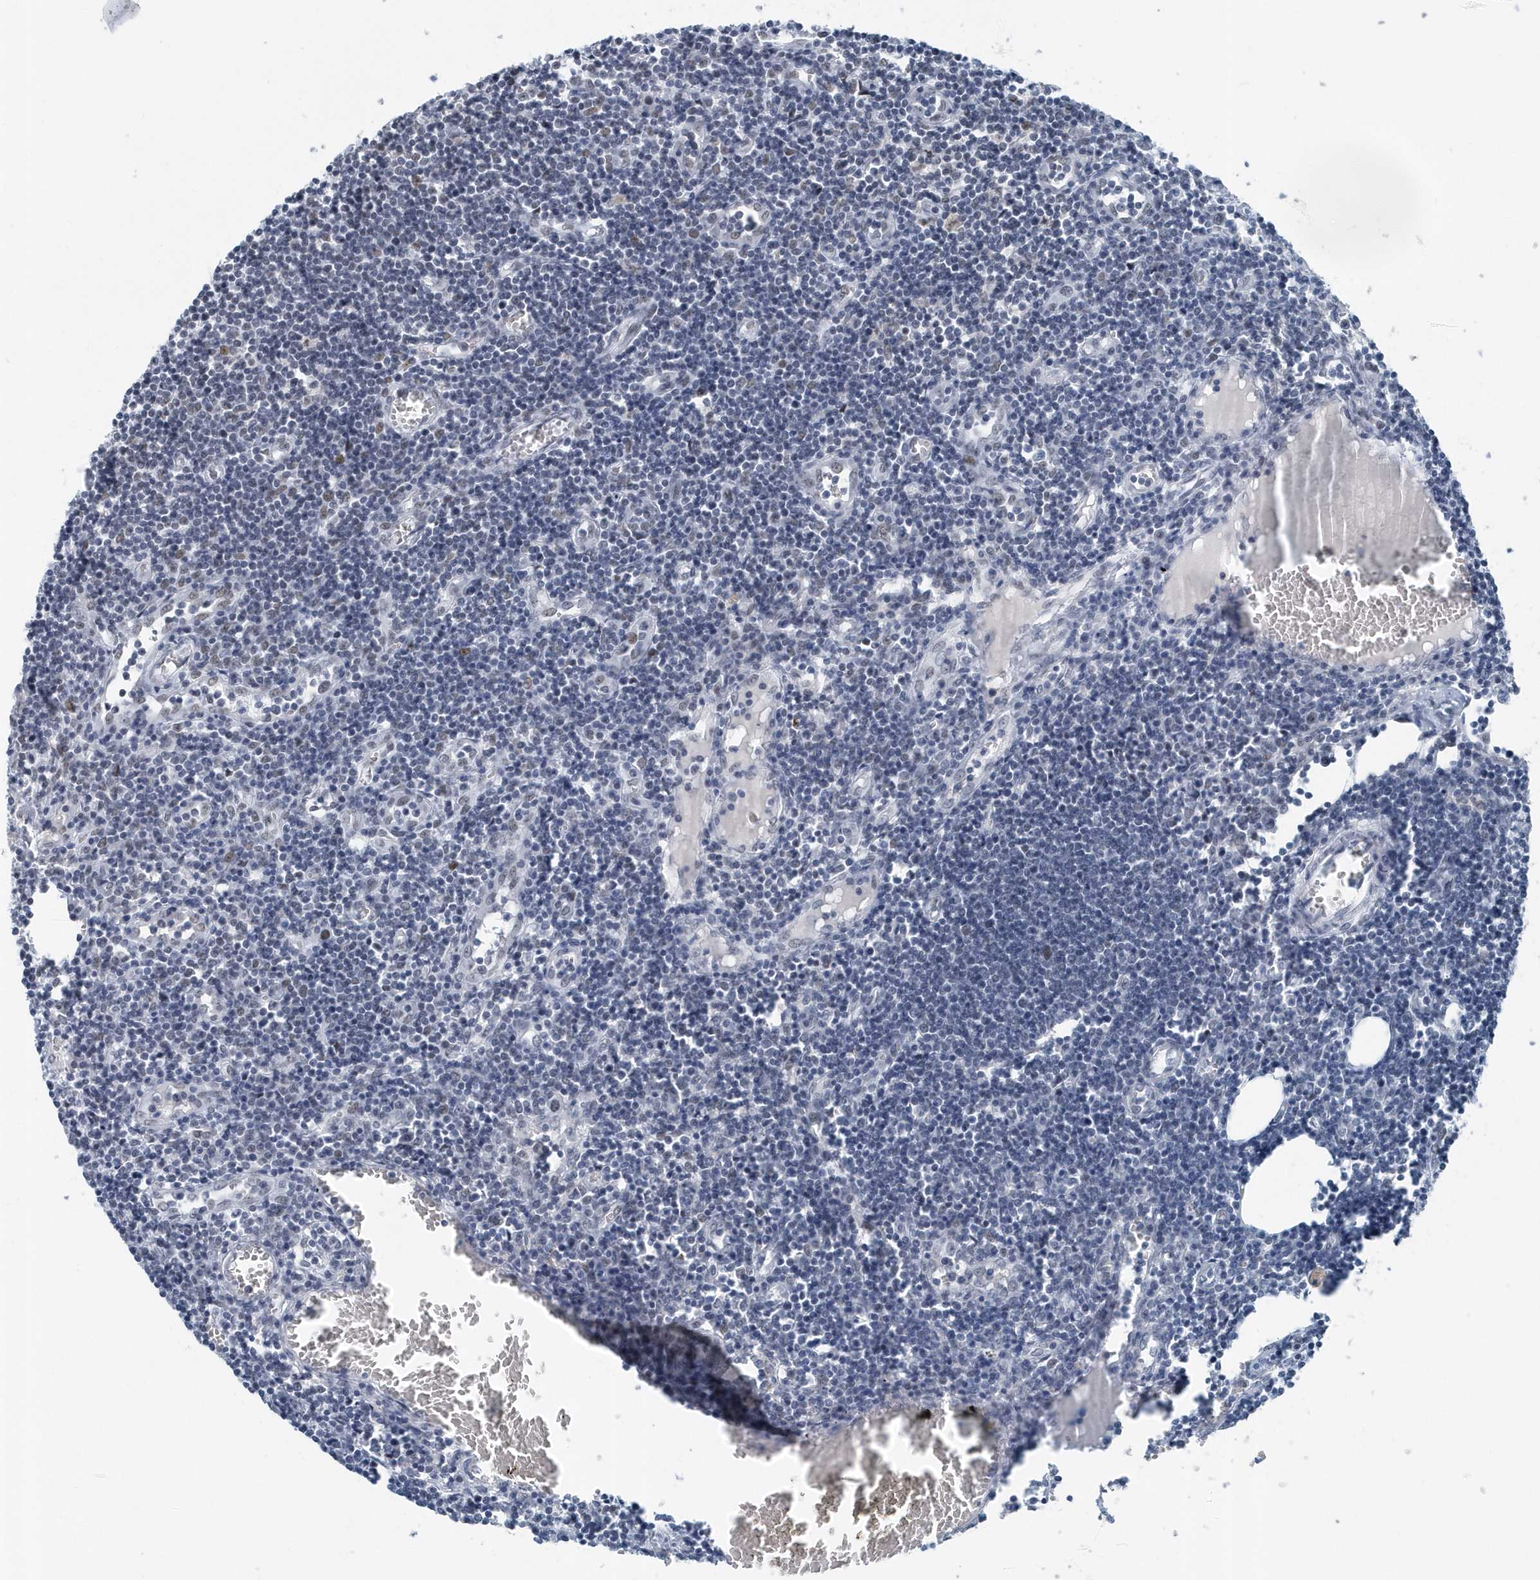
{"staining": {"intensity": "moderate", "quantity": ">75%", "location": "nuclear"}, "tissue": "lymph node", "cell_type": "Germinal center cells", "image_type": "normal", "snomed": [{"axis": "morphology", "description": "Normal tissue, NOS"}, {"axis": "morphology", "description": "Malignant melanoma, Metastatic site"}, {"axis": "topography", "description": "Lymph node"}], "caption": "IHC of unremarkable lymph node shows medium levels of moderate nuclear expression in about >75% of germinal center cells. (brown staining indicates protein expression, while blue staining denotes nuclei).", "gene": "FIP1L1", "patient": {"sex": "male", "age": 41}}